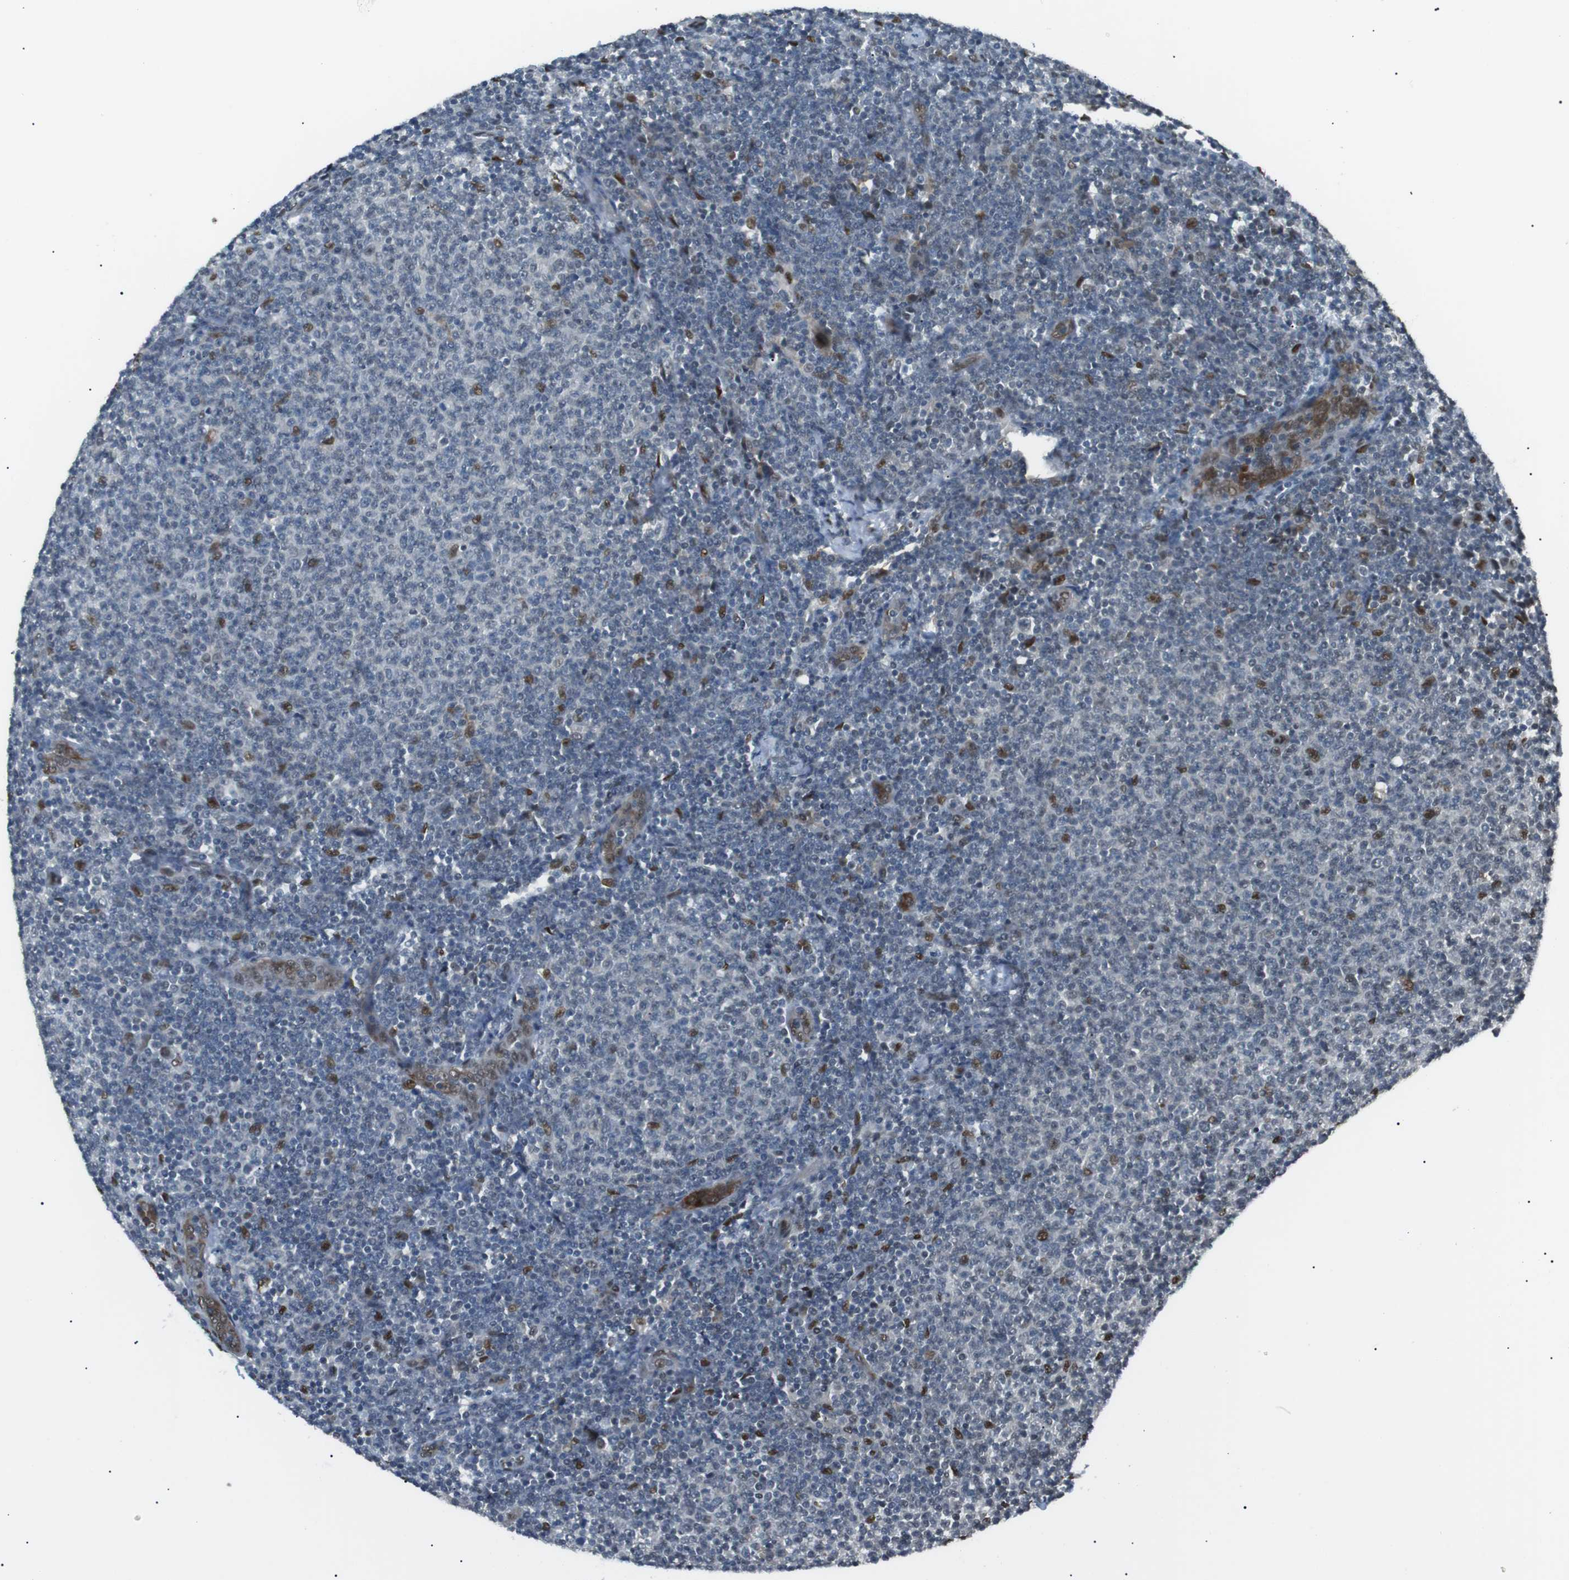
{"staining": {"intensity": "moderate", "quantity": "<25%", "location": "nuclear"}, "tissue": "lymphoma", "cell_type": "Tumor cells", "image_type": "cancer", "snomed": [{"axis": "morphology", "description": "Malignant lymphoma, non-Hodgkin's type, Low grade"}, {"axis": "topography", "description": "Lymph node"}], "caption": "A brown stain labels moderate nuclear expression of a protein in human low-grade malignant lymphoma, non-Hodgkin's type tumor cells.", "gene": "SRPK2", "patient": {"sex": "male", "age": 66}}